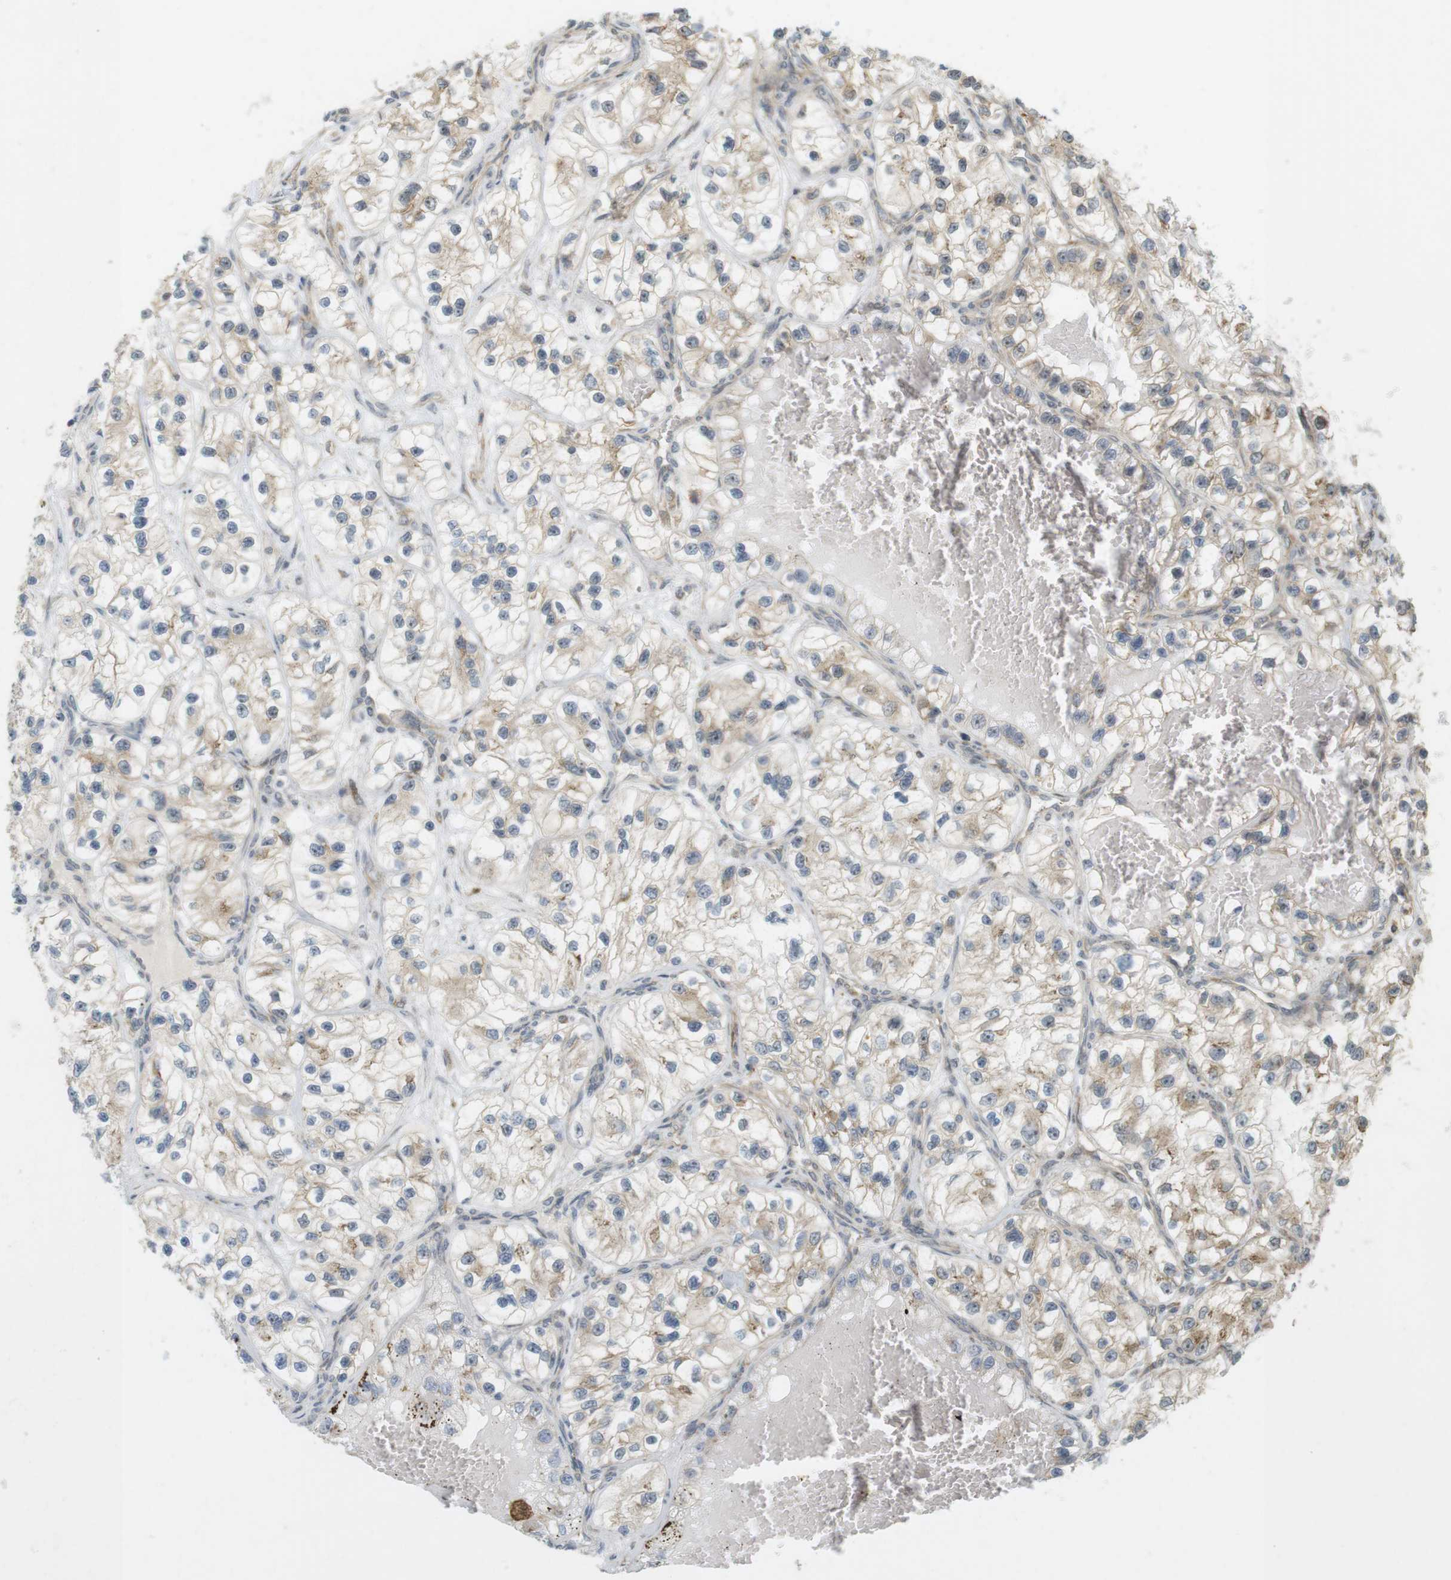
{"staining": {"intensity": "moderate", "quantity": "25%-75%", "location": "cytoplasmic/membranous,nuclear"}, "tissue": "renal cancer", "cell_type": "Tumor cells", "image_type": "cancer", "snomed": [{"axis": "morphology", "description": "Adenocarcinoma, NOS"}, {"axis": "topography", "description": "Kidney"}], "caption": "IHC photomicrograph of renal cancer (adenocarcinoma) stained for a protein (brown), which shows medium levels of moderate cytoplasmic/membranous and nuclear staining in approximately 25%-75% of tumor cells.", "gene": "PA2G4", "patient": {"sex": "female", "age": 57}}